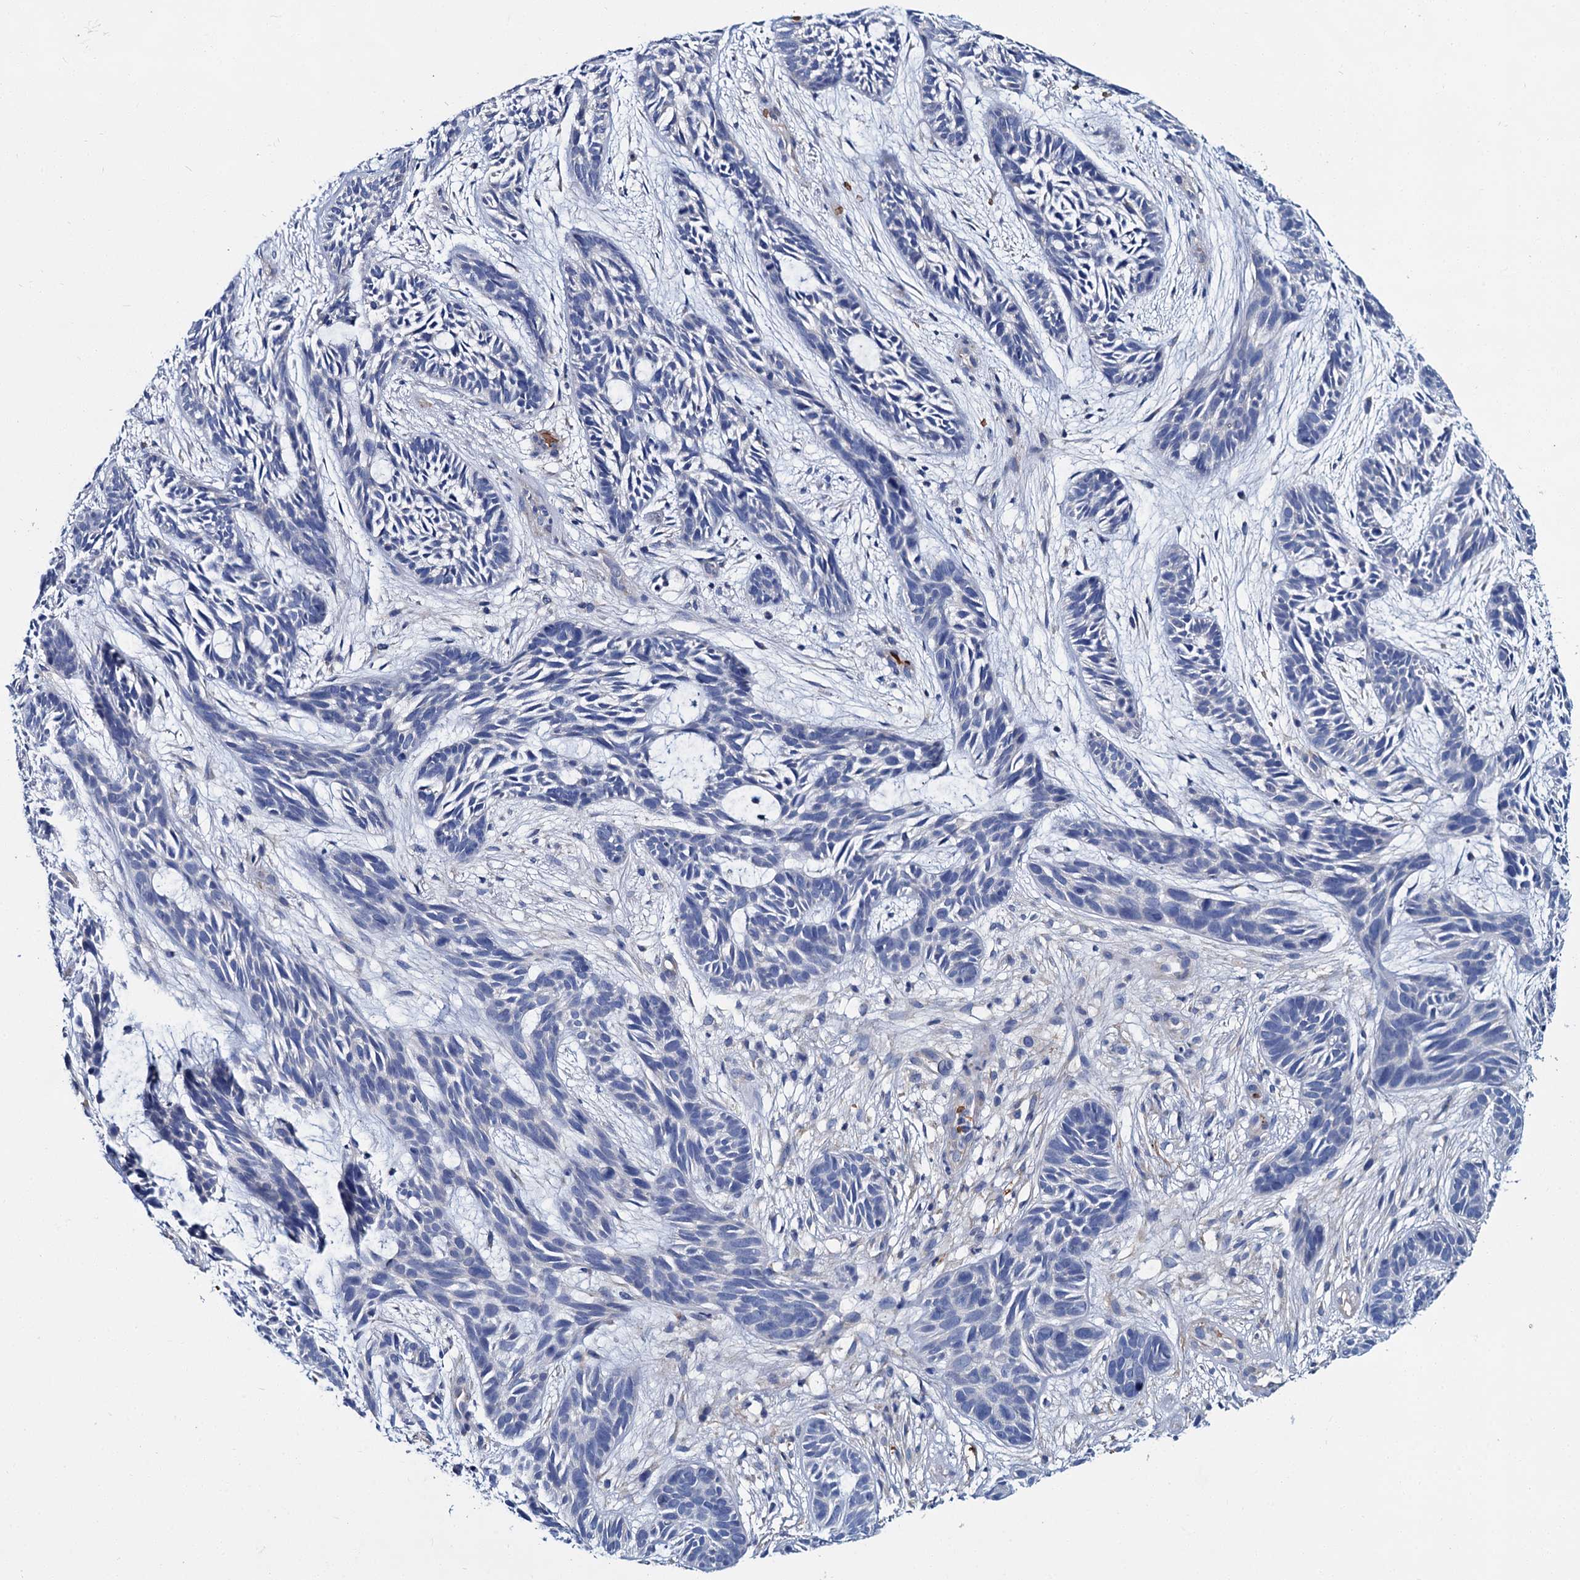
{"staining": {"intensity": "negative", "quantity": "none", "location": "none"}, "tissue": "skin cancer", "cell_type": "Tumor cells", "image_type": "cancer", "snomed": [{"axis": "morphology", "description": "Basal cell carcinoma"}, {"axis": "topography", "description": "Skin"}], "caption": "An image of human skin cancer (basal cell carcinoma) is negative for staining in tumor cells.", "gene": "ATG2A", "patient": {"sex": "male", "age": 89}}